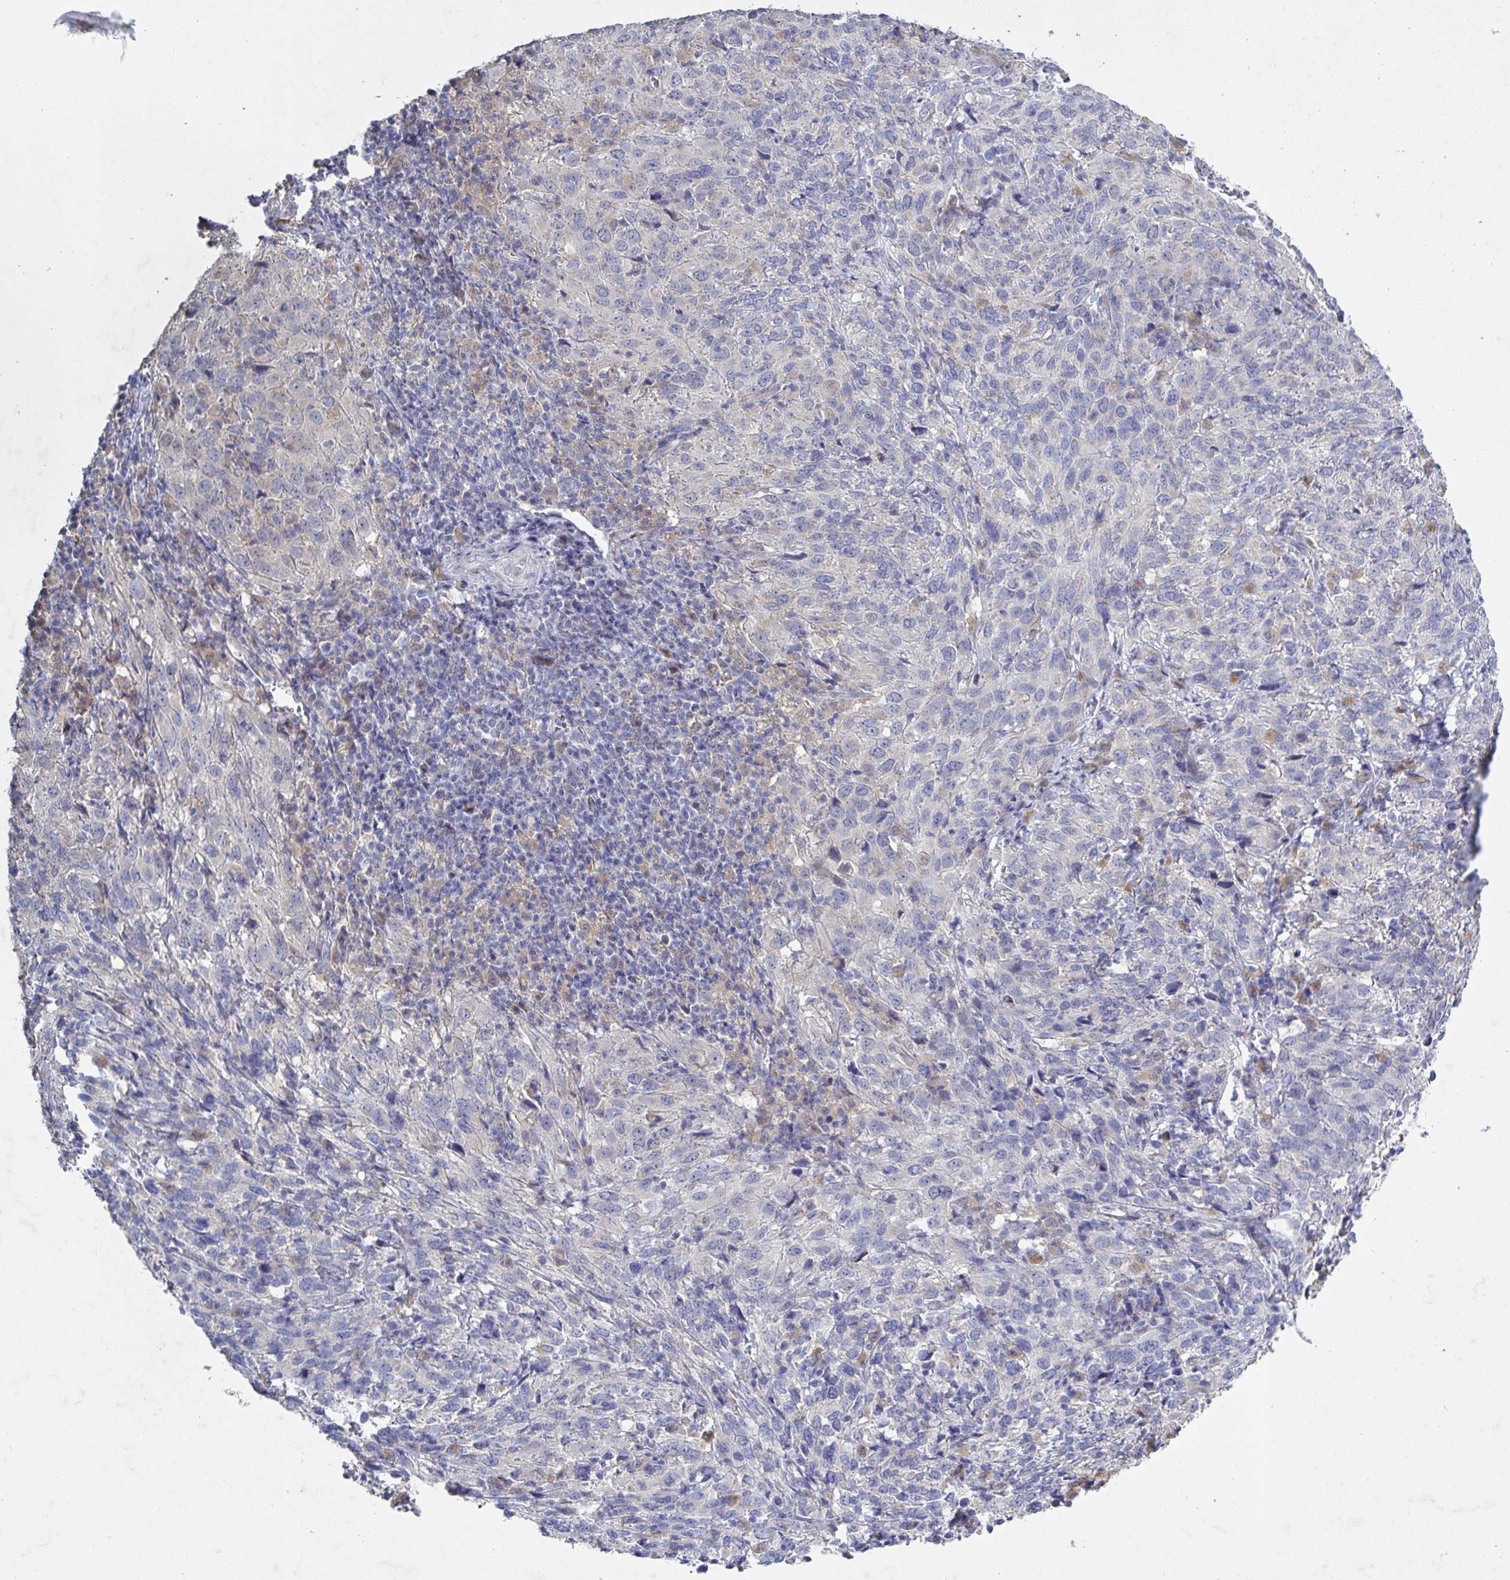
{"staining": {"intensity": "negative", "quantity": "none", "location": "none"}, "tissue": "cervical cancer", "cell_type": "Tumor cells", "image_type": "cancer", "snomed": [{"axis": "morphology", "description": "Squamous cell carcinoma, NOS"}, {"axis": "topography", "description": "Cervix"}], "caption": "The image displays no staining of tumor cells in cervical squamous cell carcinoma. (Brightfield microscopy of DAB immunohistochemistry at high magnification).", "gene": "GALNT13", "patient": {"sex": "female", "age": 51}}